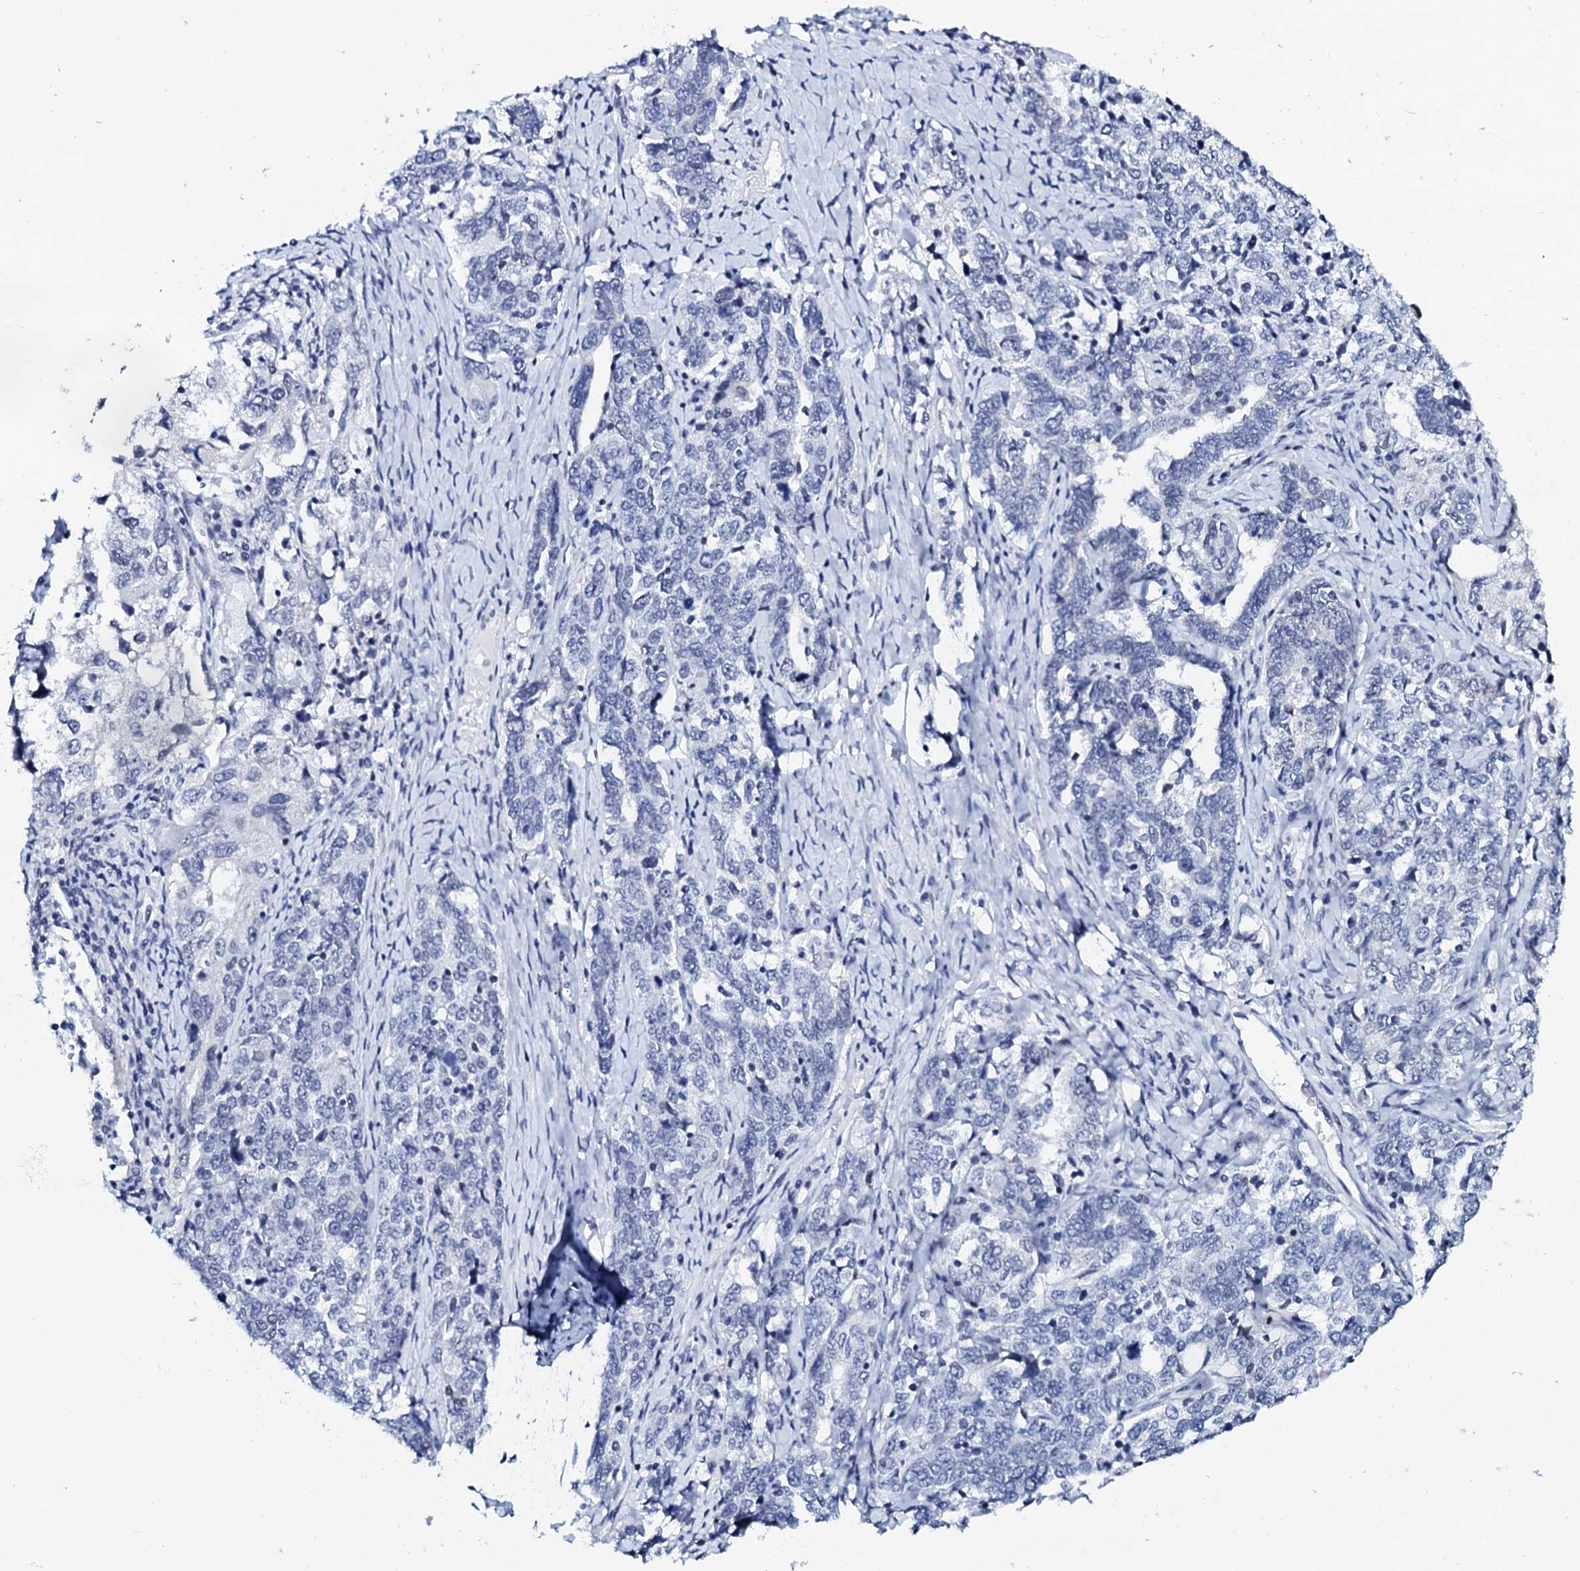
{"staining": {"intensity": "negative", "quantity": "none", "location": "none"}, "tissue": "ovarian cancer", "cell_type": "Tumor cells", "image_type": "cancer", "snomed": [{"axis": "morphology", "description": "Carcinoma, endometroid"}, {"axis": "topography", "description": "Ovary"}], "caption": "An image of human ovarian cancer (endometroid carcinoma) is negative for staining in tumor cells.", "gene": "SPATA19", "patient": {"sex": "female", "age": 62}}